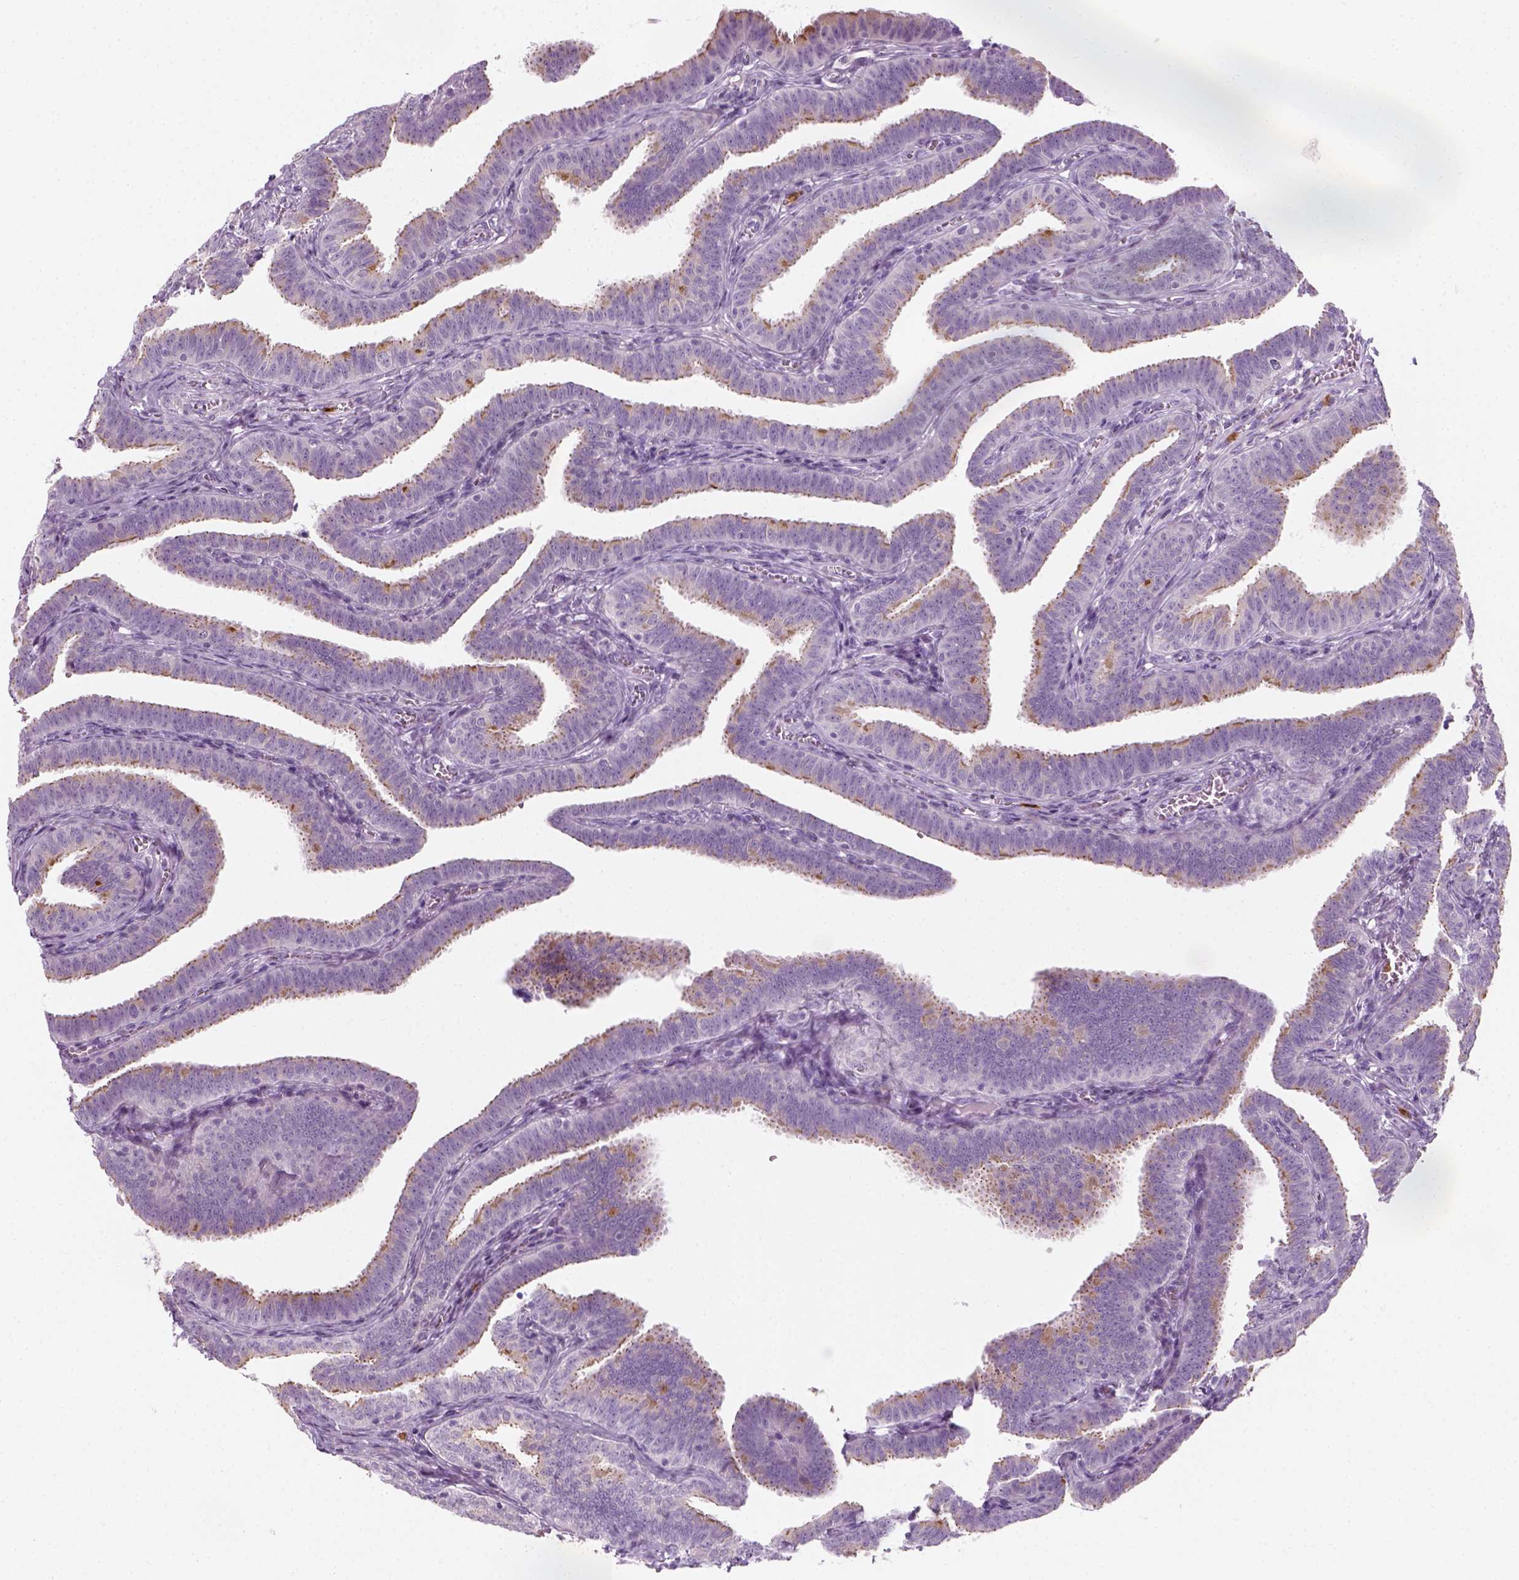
{"staining": {"intensity": "moderate", "quantity": "25%-75%", "location": "cytoplasmic/membranous"}, "tissue": "fallopian tube", "cell_type": "Glandular cells", "image_type": "normal", "snomed": [{"axis": "morphology", "description": "Normal tissue, NOS"}, {"axis": "topography", "description": "Fallopian tube"}], "caption": "Fallopian tube stained with DAB (3,3'-diaminobenzidine) IHC reveals medium levels of moderate cytoplasmic/membranous expression in about 25%-75% of glandular cells.", "gene": "IL4", "patient": {"sex": "female", "age": 25}}